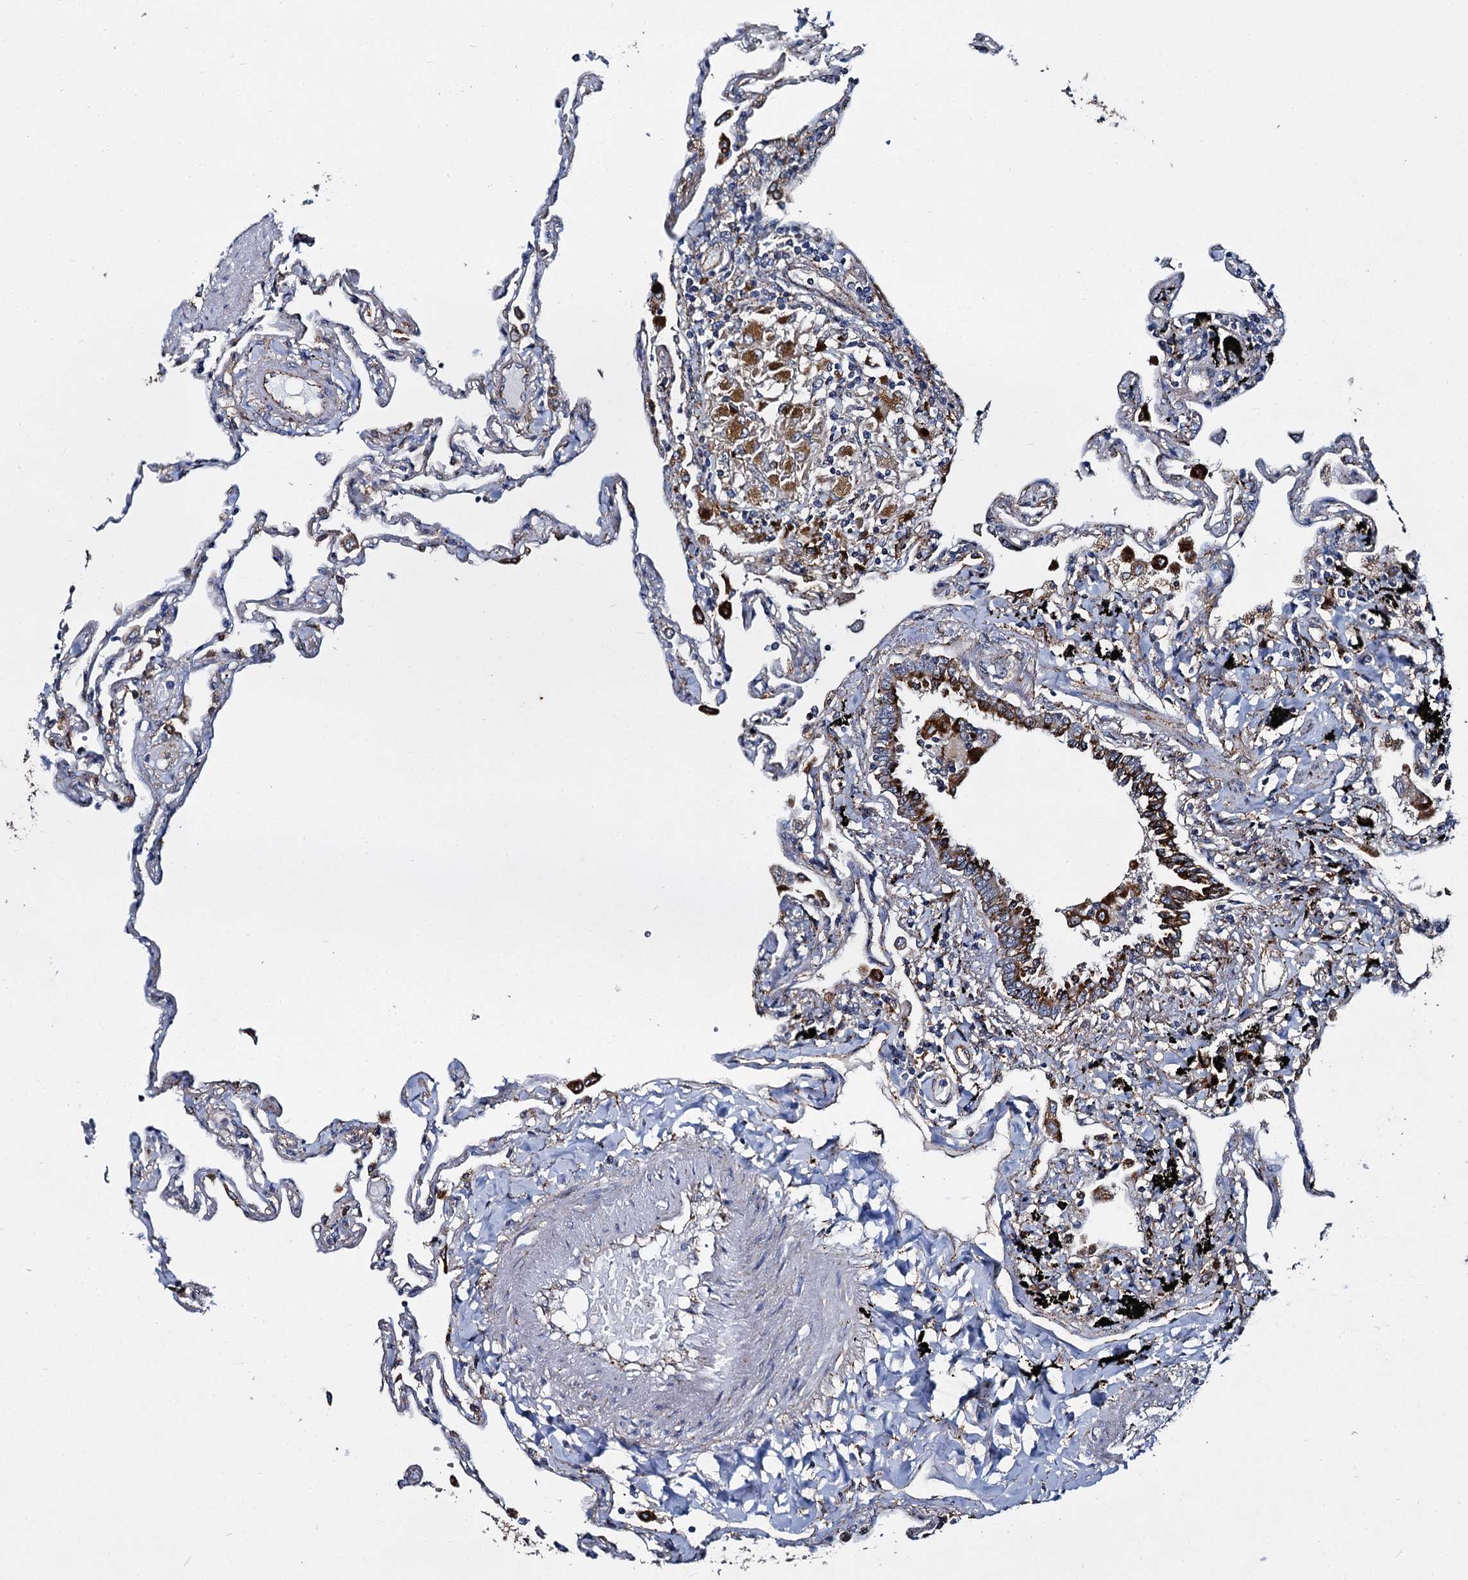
{"staining": {"intensity": "weak", "quantity": "<25%", "location": "cytoplasmic/membranous"}, "tissue": "lung", "cell_type": "Alveolar cells", "image_type": "normal", "snomed": [{"axis": "morphology", "description": "Normal tissue, NOS"}, {"axis": "topography", "description": "Lung"}], "caption": "Immunohistochemistry (IHC) histopathology image of benign lung: human lung stained with DAB displays no significant protein positivity in alveolar cells.", "gene": "GBA1", "patient": {"sex": "female", "age": 67}}